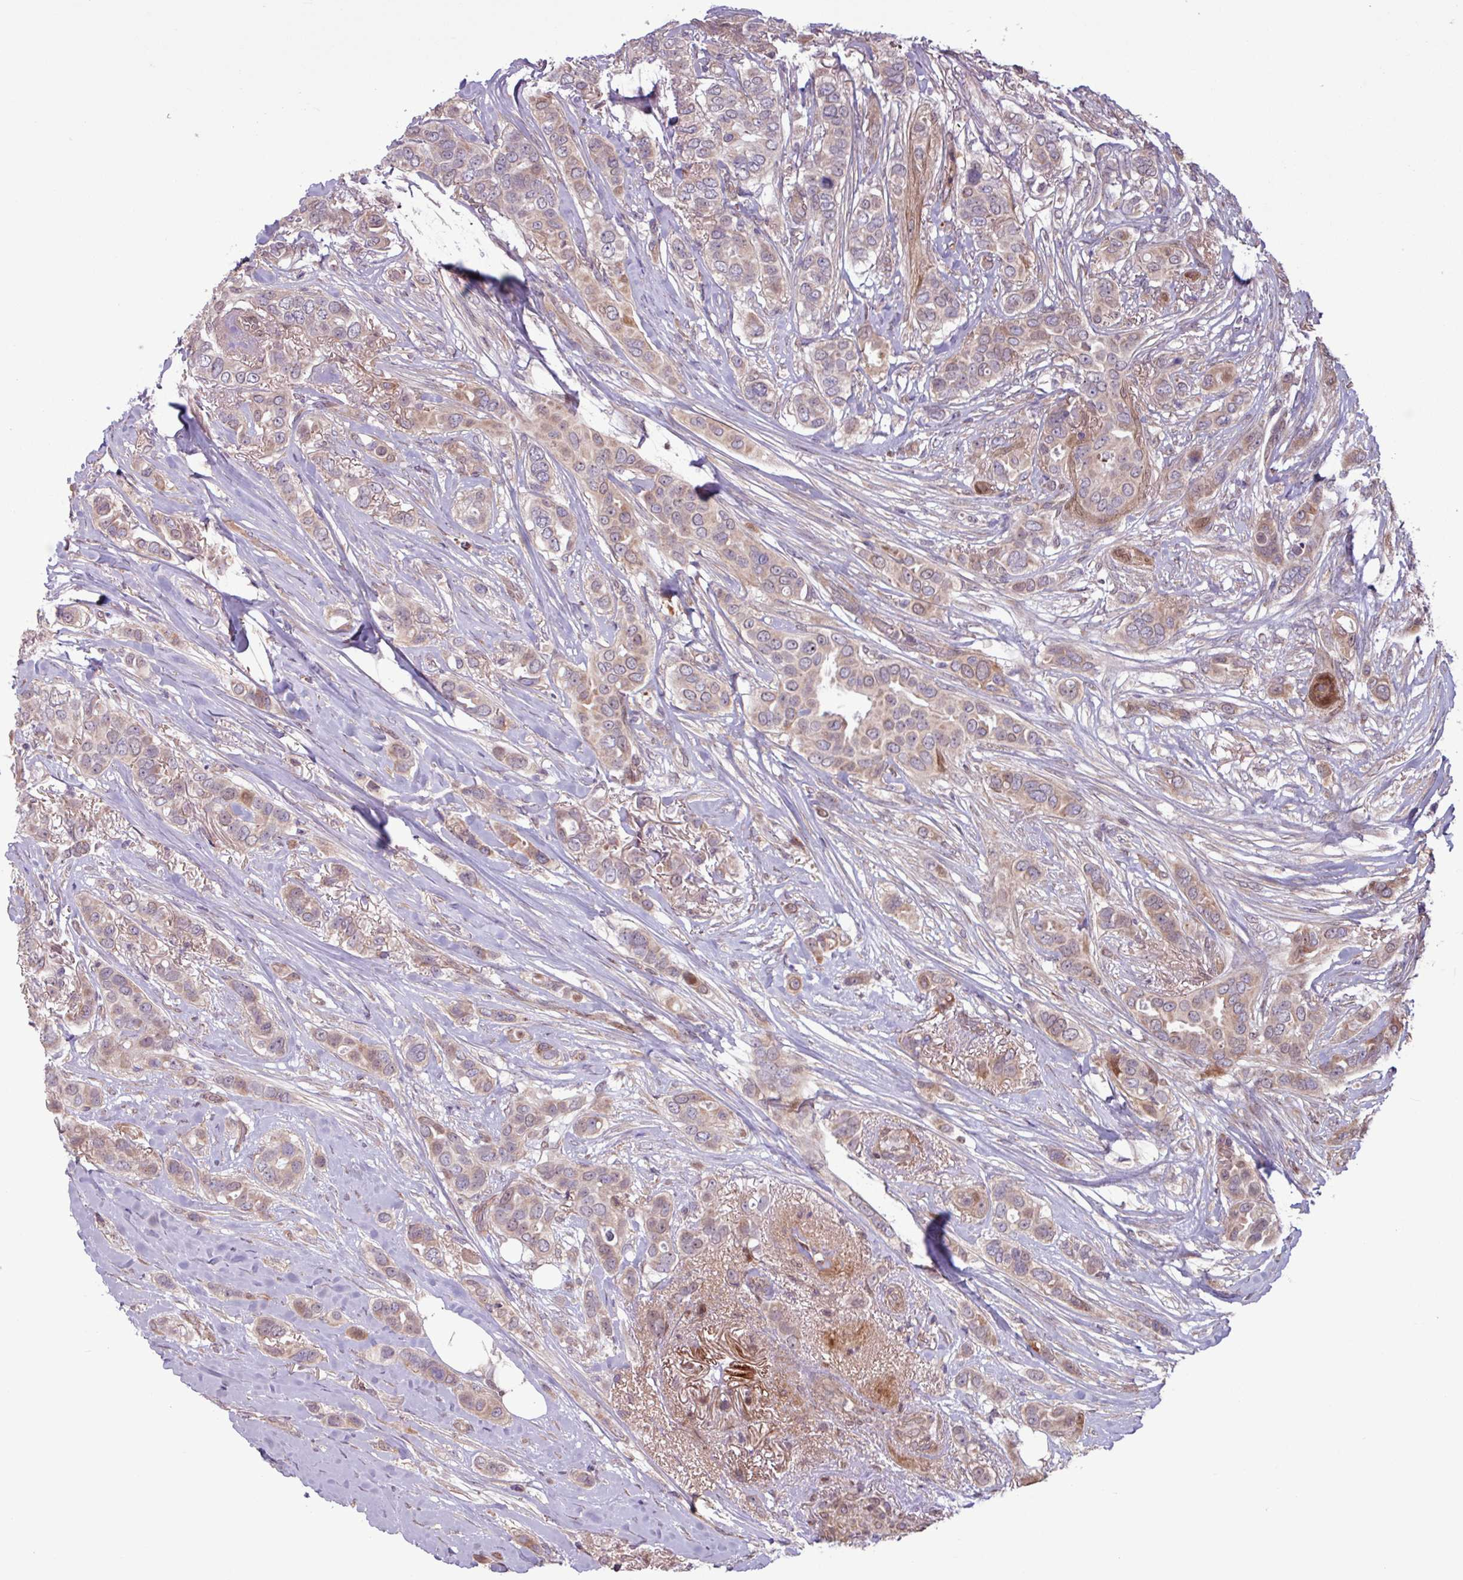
{"staining": {"intensity": "weak", "quantity": ">75%", "location": "cytoplasmic/membranous"}, "tissue": "breast cancer", "cell_type": "Tumor cells", "image_type": "cancer", "snomed": [{"axis": "morphology", "description": "Lobular carcinoma"}, {"axis": "topography", "description": "Breast"}], "caption": "IHC of breast cancer (lobular carcinoma) displays low levels of weak cytoplasmic/membranous positivity in approximately >75% of tumor cells.", "gene": "PDPR", "patient": {"sex": "female", "age": 51}}